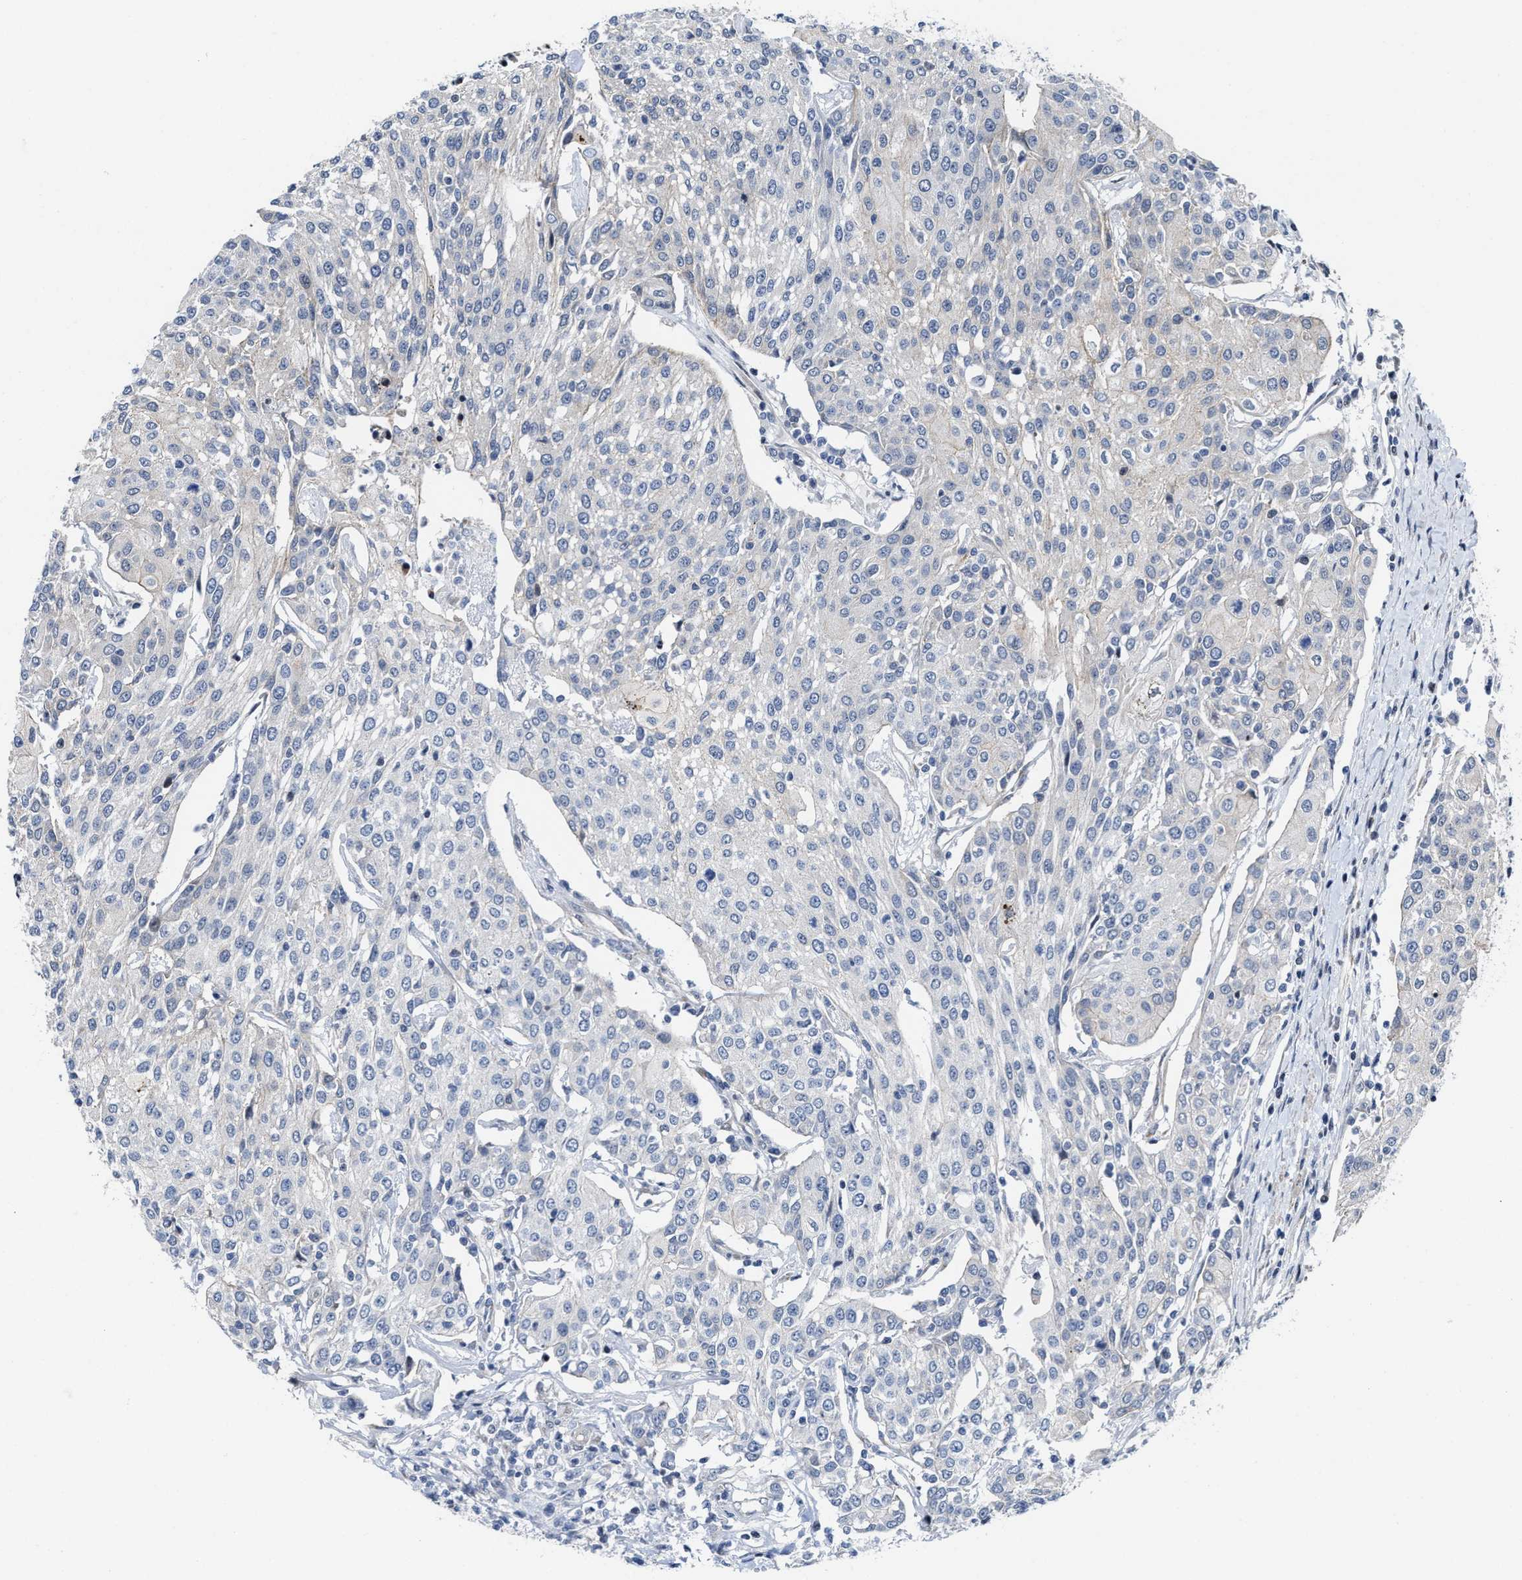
{"staining": {"intensity": "negative", "quantity": "none", "location": "none"}, "tissue": "urothelial cancer", "cell_type": "Tumor cells", "image_type": "cancer", "snomed": [{"axis": "morphology", "description": "Urothelial carcinoma, High grade"}, {"axis": "topography", "description": "Urinary bladder"}], "caption": "Urothelial carcinoma (high-grade) stained for a protein using IHC displays no staining tumor cells.", "gene": "TGFB1I1", "patient": {"sex": "female", "age": 85}}